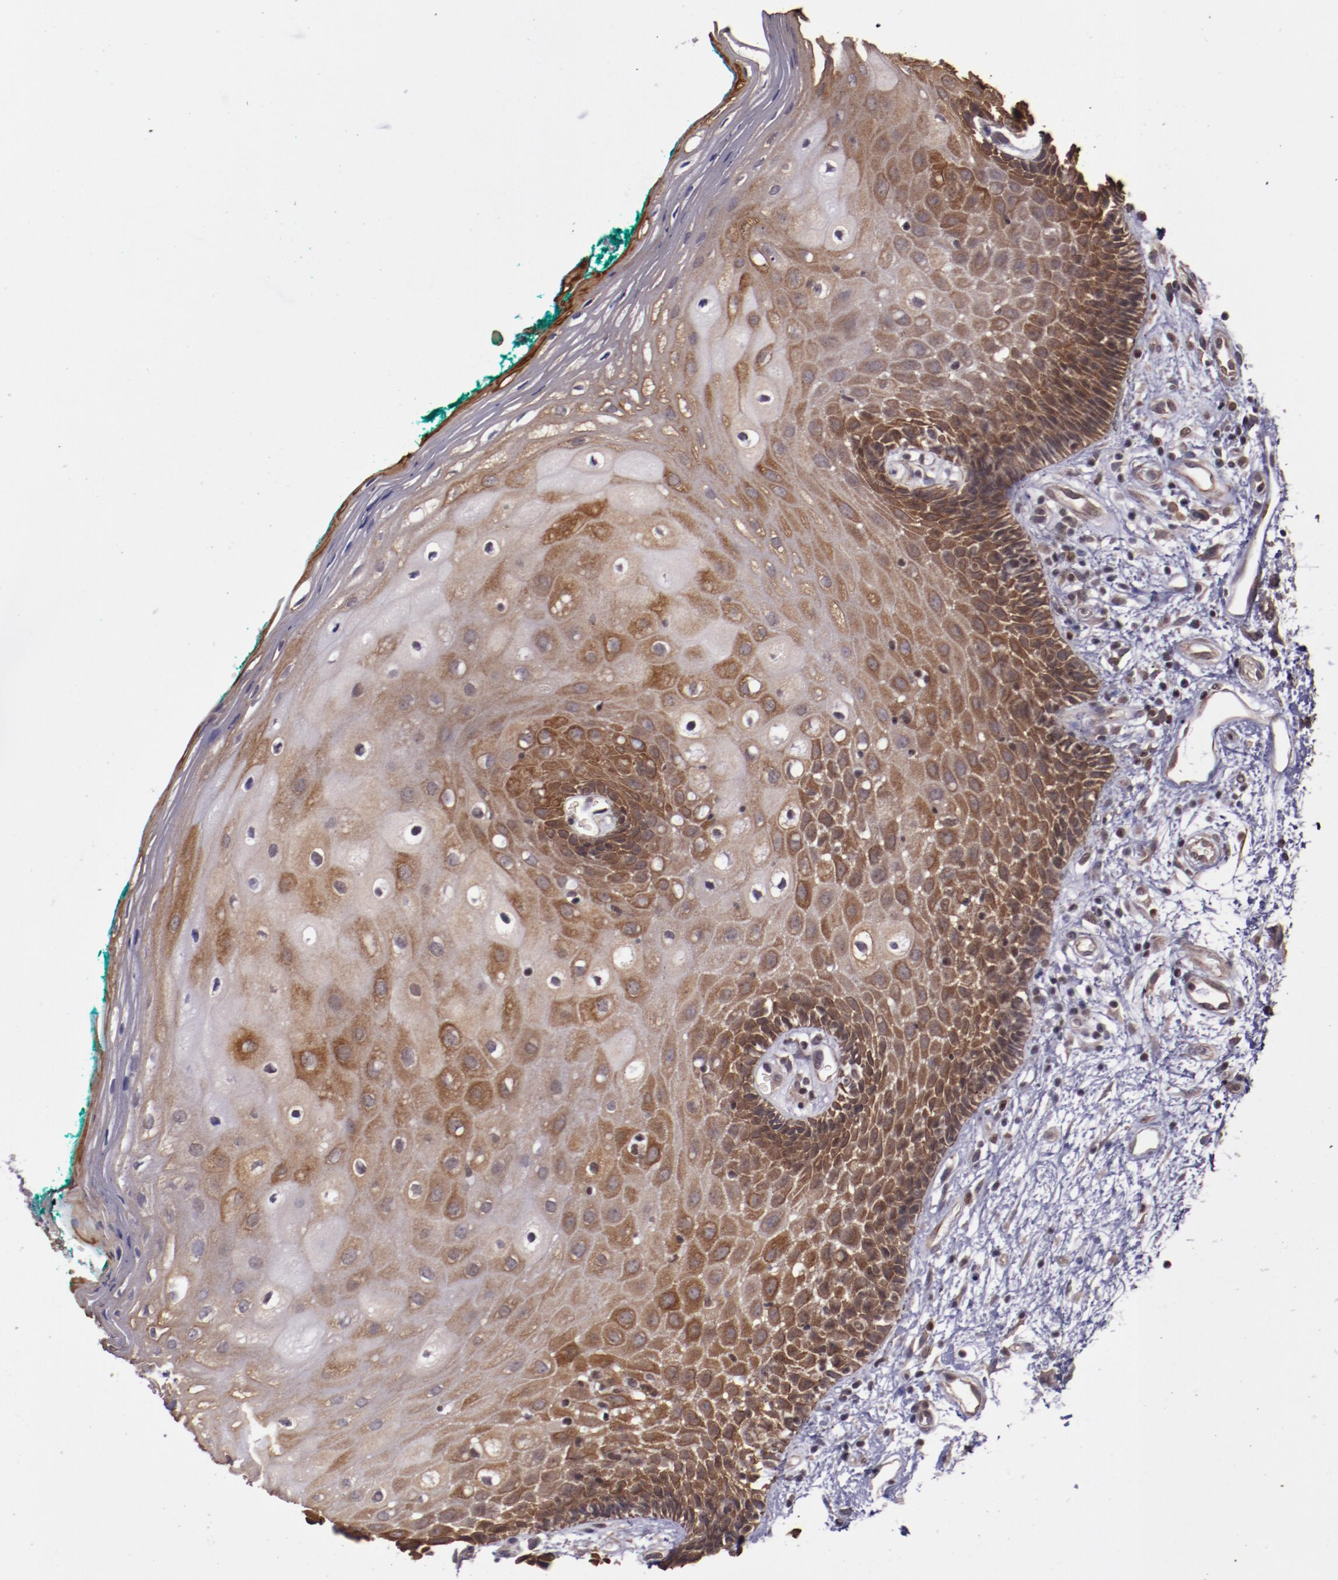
{"staining": {"intensity": "moderate", "quantity": "25%-75%", "location": "cytoplasmic/membranous"}, "tissue": "oral mucosa", "cell_type": "Squamous epithelial cells", "image_type": "normal", "snomed": [{"axis": "morphology", "description": "Normal tissue, NOS"}, {"axis": "morphology", "description": "Squamous cell carcinoma, NOS"}, {"axis": "topography", "description": "Skeletal muscle"}, {"axis": "topography", "description": "Oral tissue"}, {"axis": "topography", "description": "Head-Neck"}], "caption": "Immunohistochemical staining of normal human oral mucosa shows medium levels of moderate cytoplasmic/membranous positivity in approximately 25%-75% of squamous epithelial cells.", "gene": "ELF1", "patient": {"sex": "female", "age": 84}}